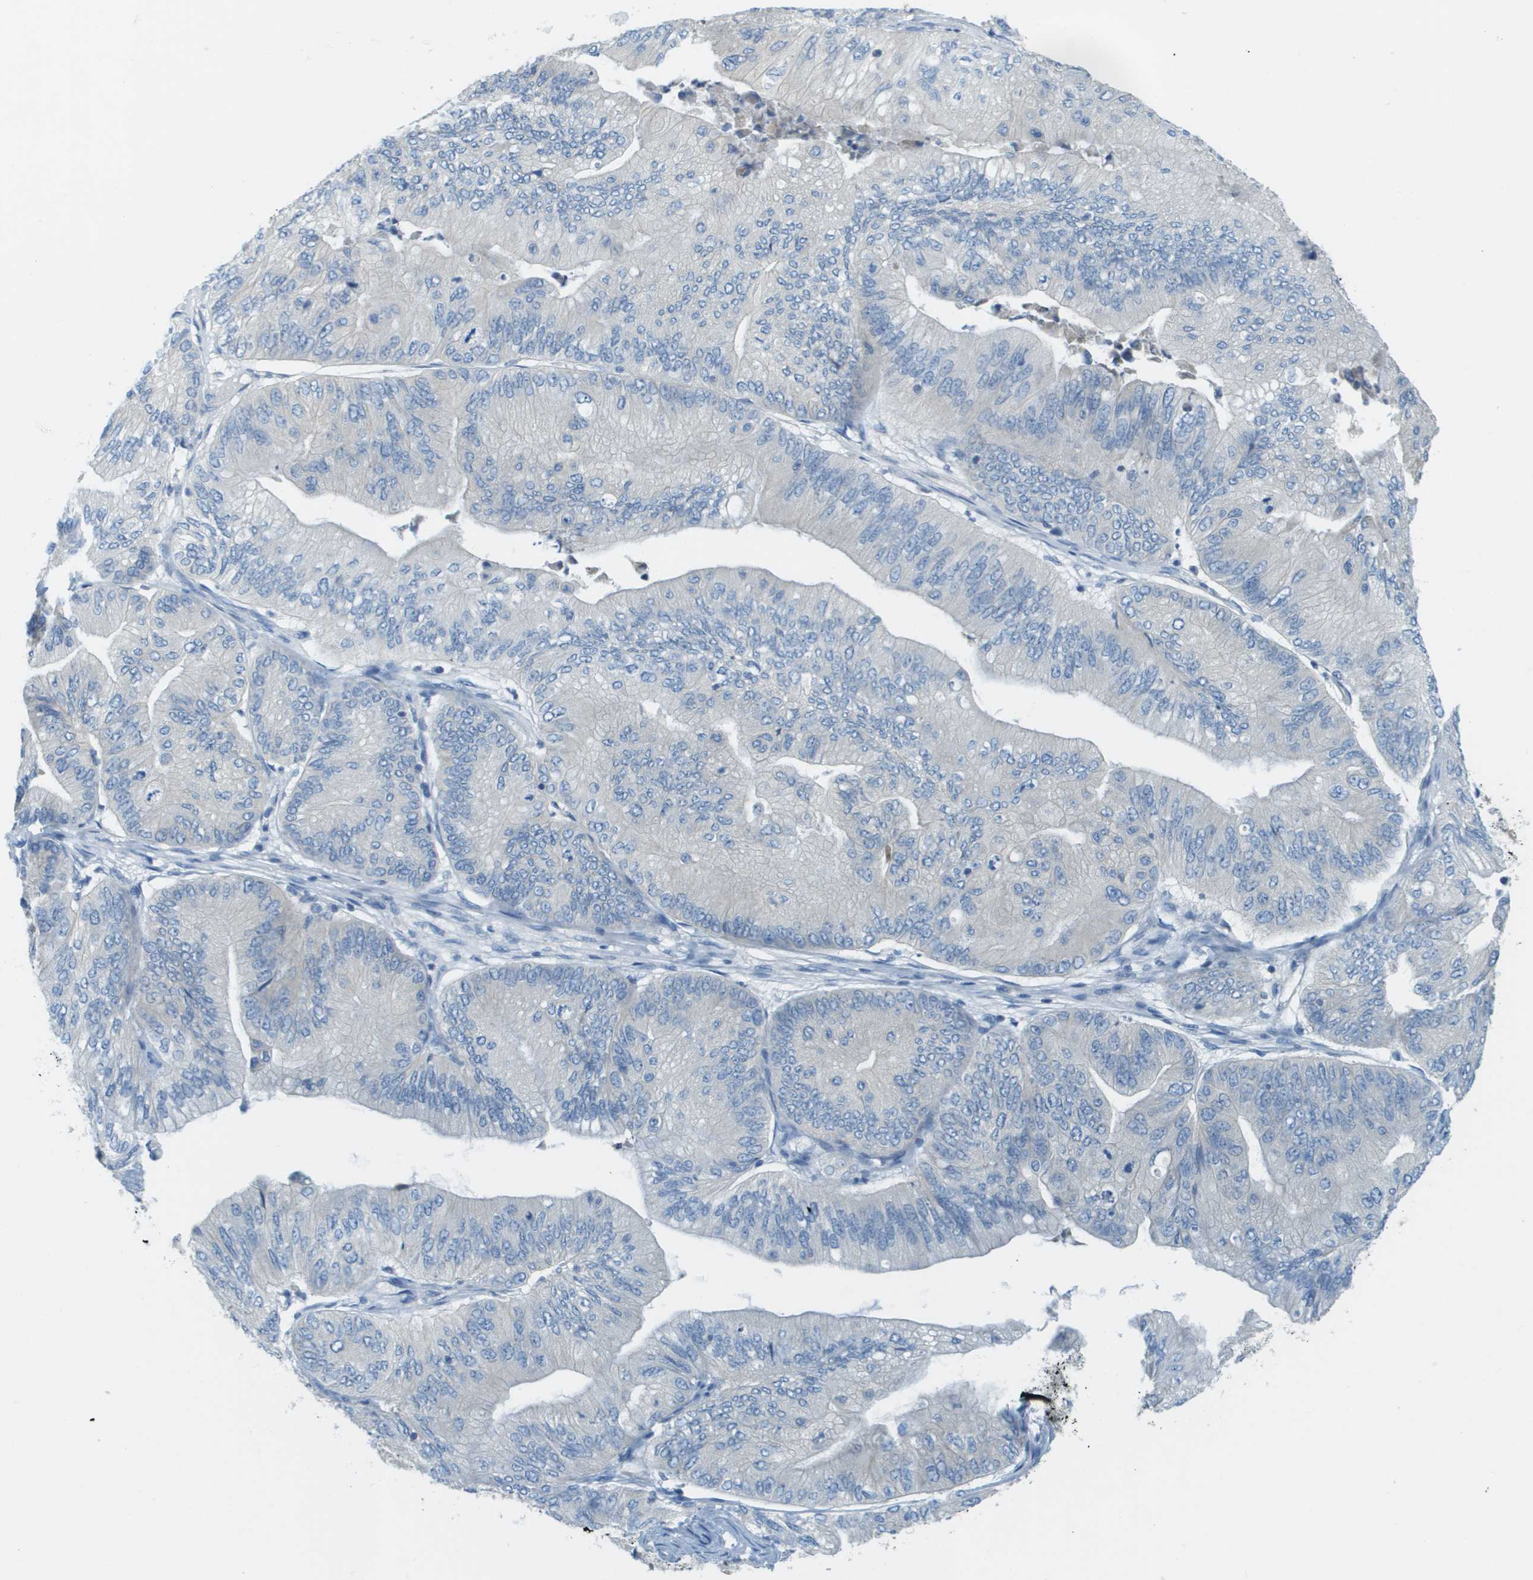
{"staining": {"intensity": "negative", "quantity": "none", "location": "none"}, "tissue": "ovarian cancer", "cell_type": "Tumor cells", "image_type": "cancer", "snomed": [{"axis": "morphology", "description": "Cystadenocarcinoma, mucinous, NOS"}, {"axis": "topography", "description": "Ovary"}], "caption": "Immunohistochemical staining of human ovarian cancer (mucinous cystadenocarcinoma) displays no significant positivity in tumor cells.", "gene": "DNAJB11", "patient": {"sex": "female", "age": 61}}